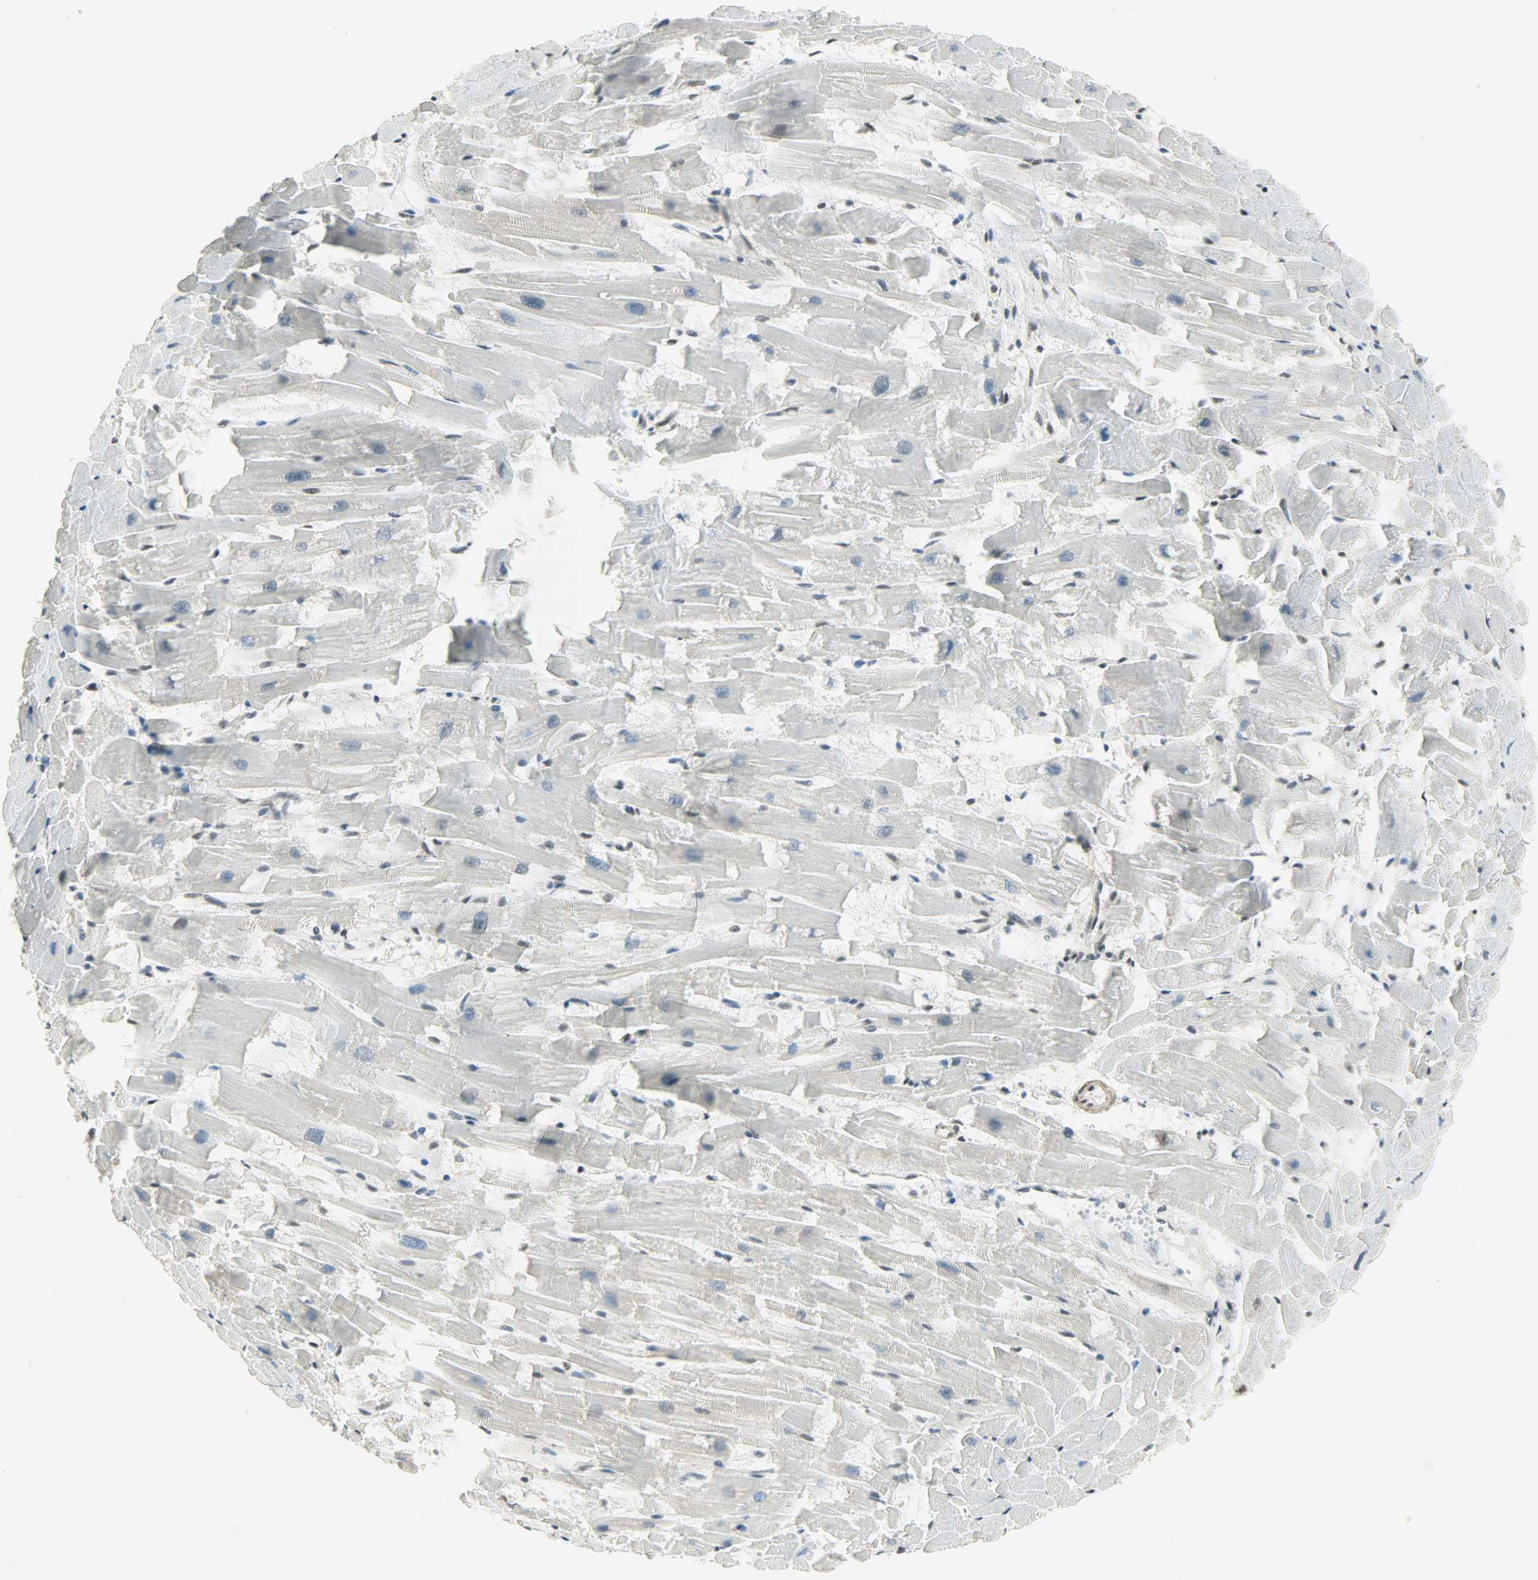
{"staining": {"intensity": "moderate", "quantity": ">75%", "location": "nuclear"}, "tissue": "heart muscle", "cell_type": "Cardiomyocytes", "image_type": "normal", "snomed": [{"axis": "morphology", "description": "Normal tissue, NOS"}, {"axis": "topography", "description": "Heart"}], "caption": "The image displays staining of benign heart muscle, revealing moderate nuclear protein expression (brown color) within cardiomyocytes. The protein of interest is shown in brown color, while the nuclei are stained blue.", "gene": "SUGP1", "patient": {"sex": "female", "age": 19}}